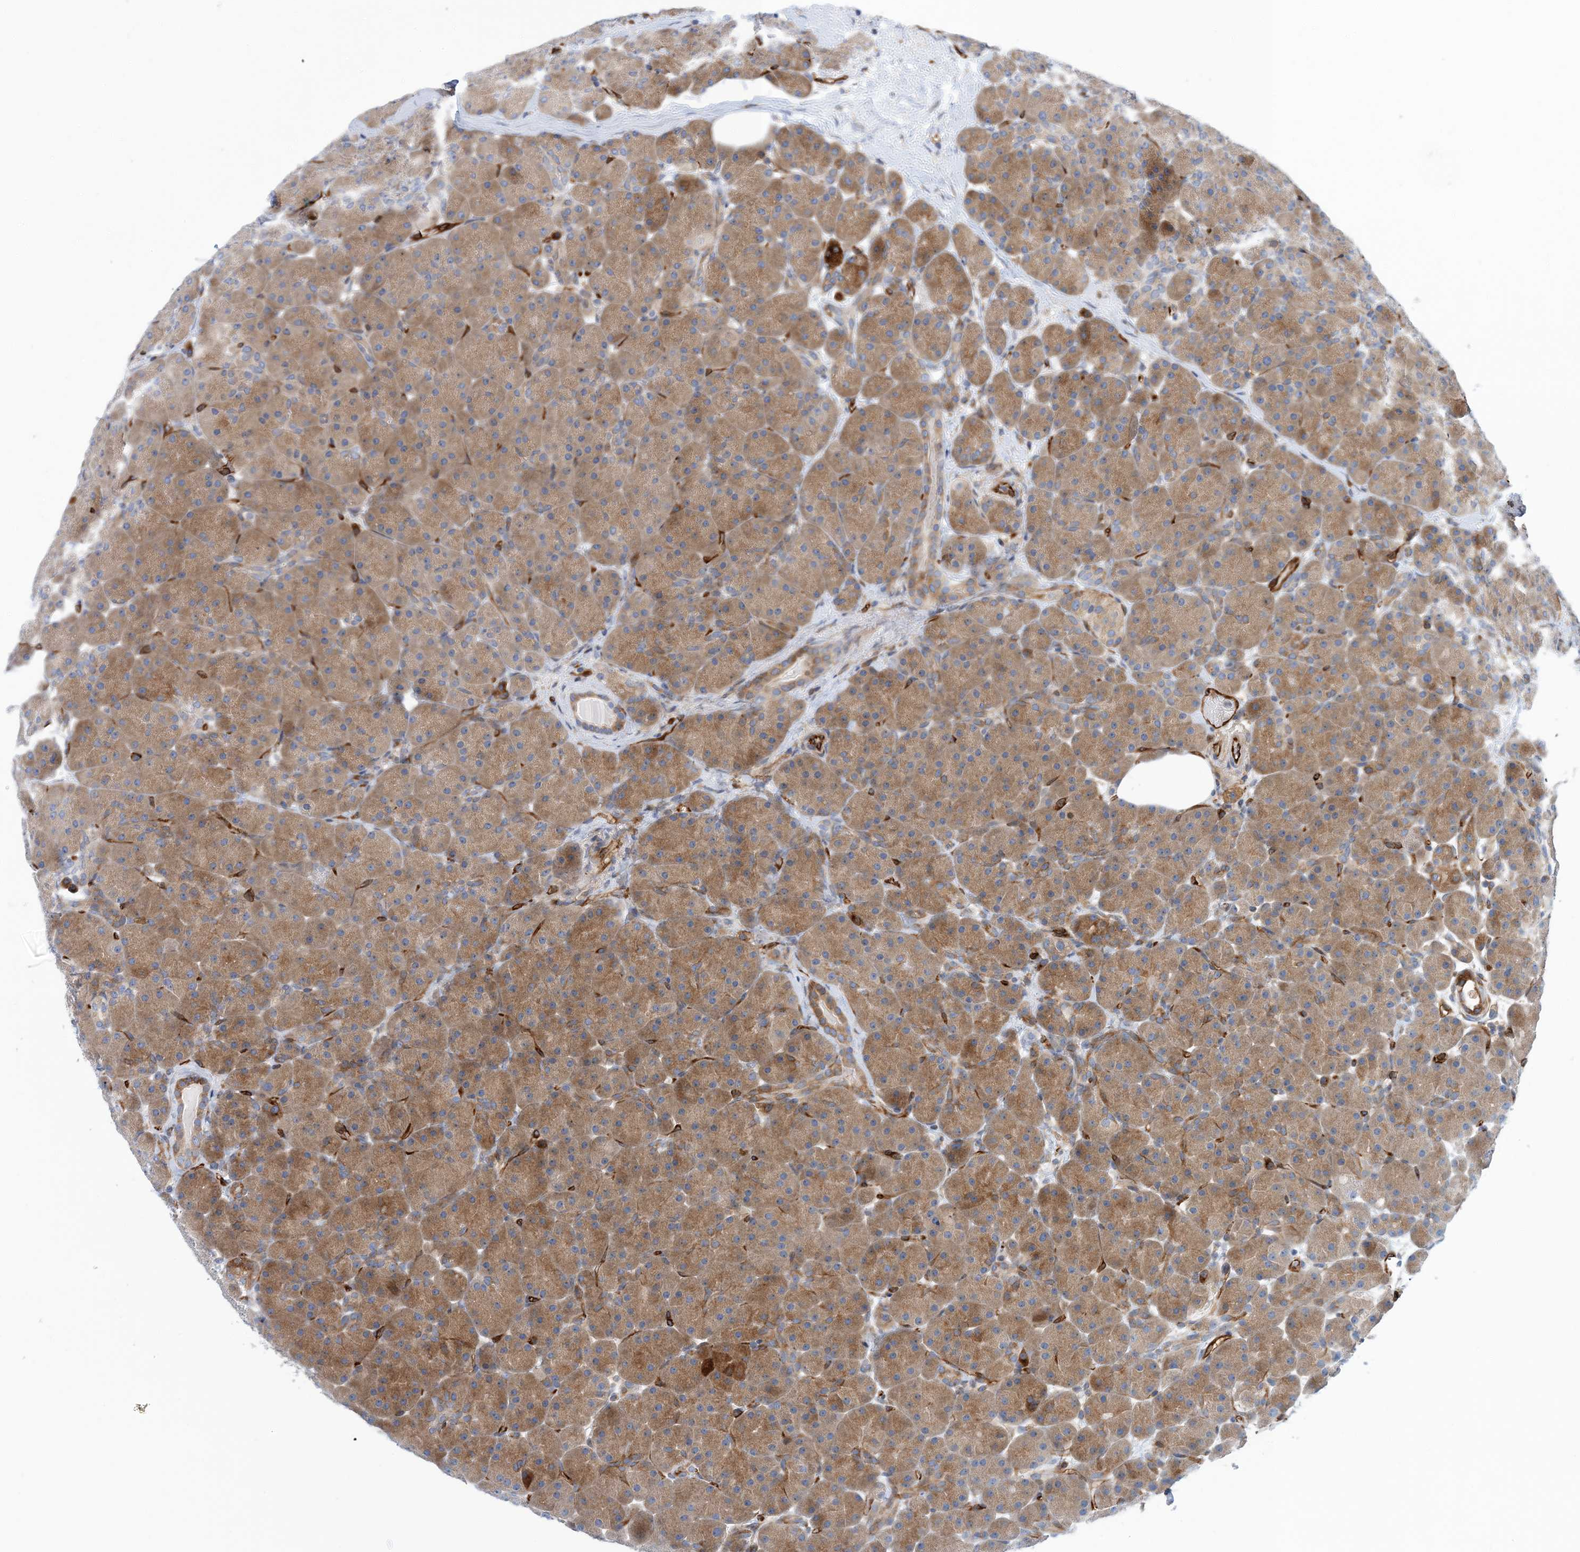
{"staining": {"intensity": "moderate", "quantity": ">75%", "location": "cytoplasmic/membranous"}, "tissue": "pancreas", "cell_type": "Exocrine glandular cells", "image_type": "normal", "snomed": [{"axis": "morphology", "description": "Normal tissue, NOS"}, {"axis": "topography", "description": "Pancreas"}], "caption": "DAB (3,3'-diaminobenzidine) immunohistochemical staining of unremarkable human pancreas shows moderate cytoplasmic/membranous protein staining in approximately >75% of exocrine glandular cells.", "gene": "PCDHA2", "patient": {"sex": "male", "age": 66}}